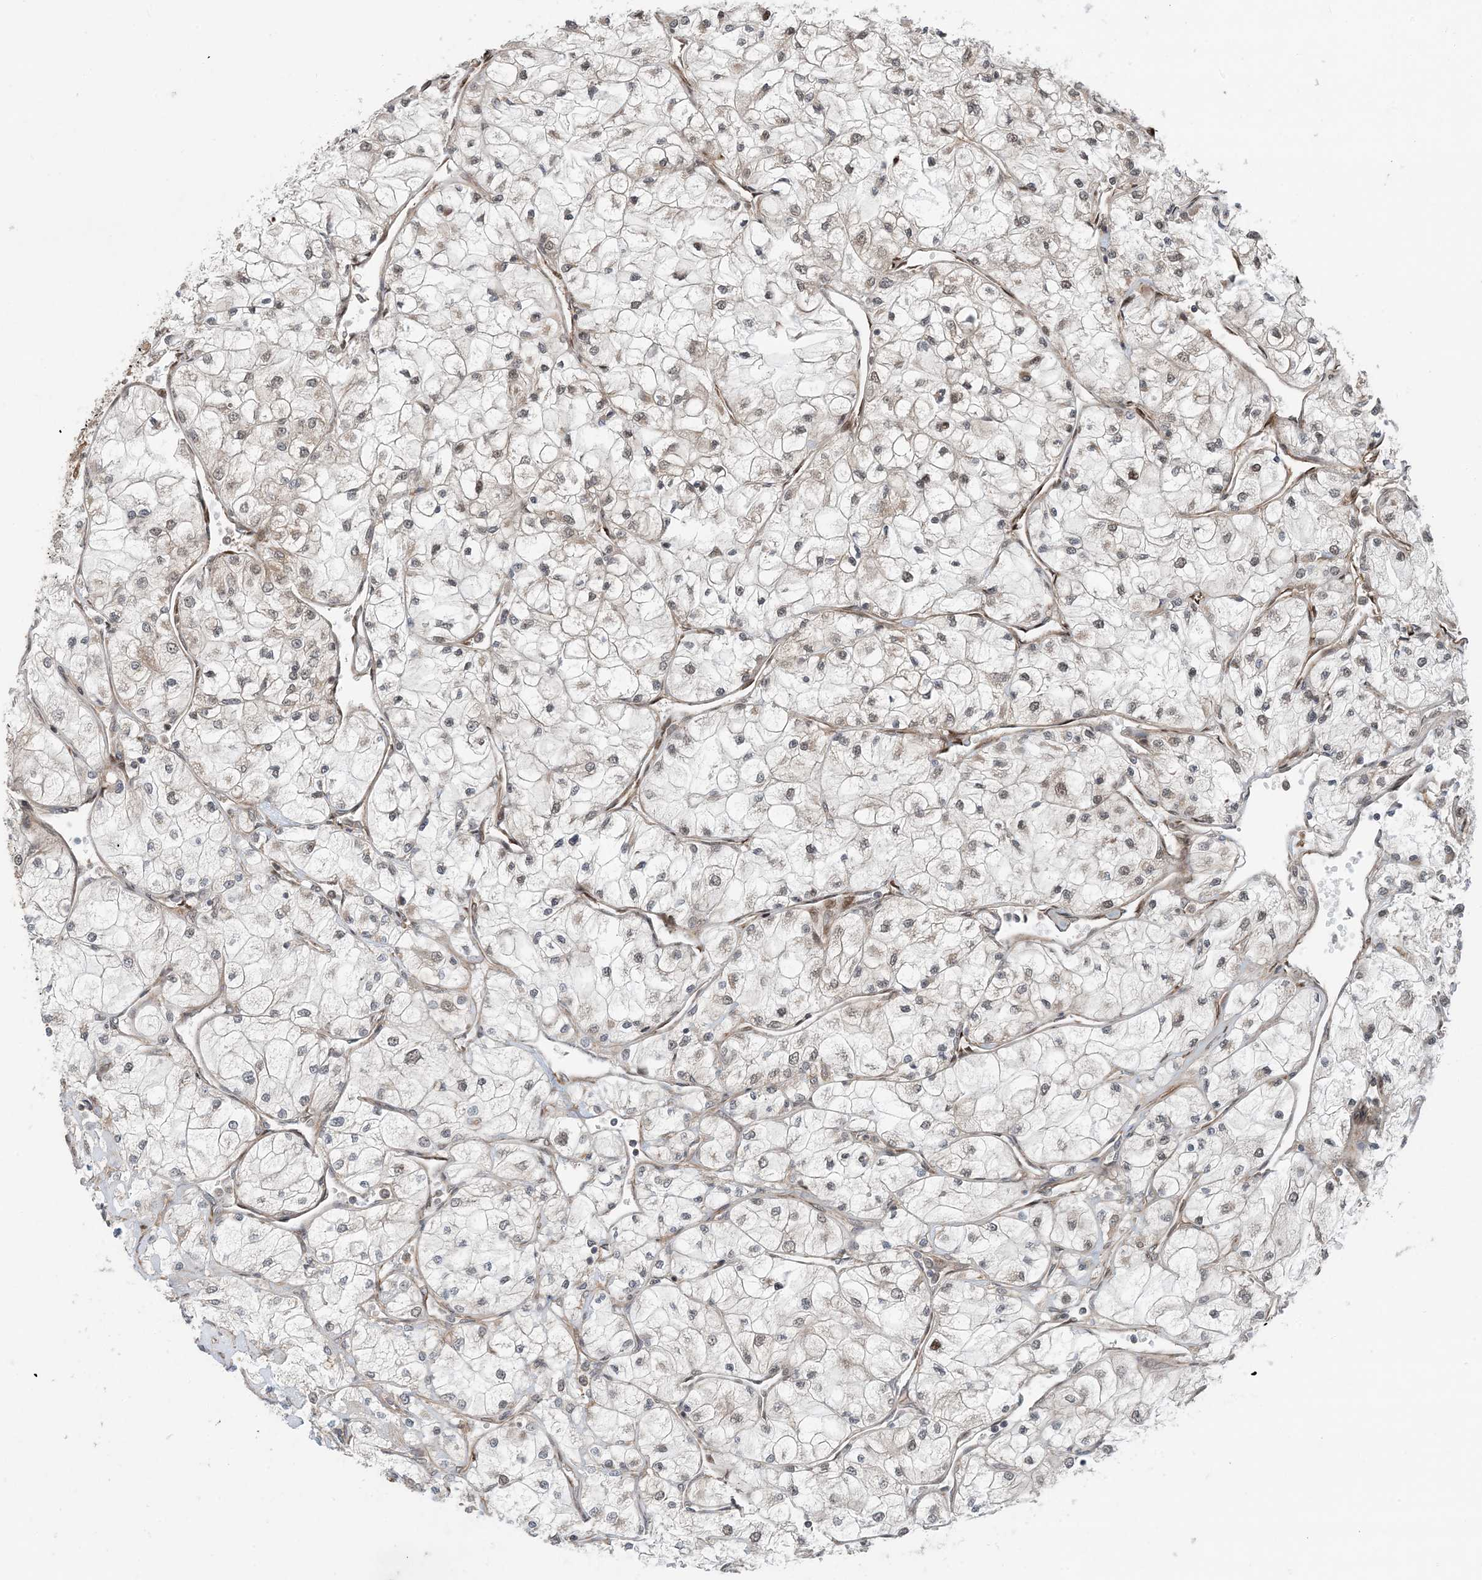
{"staining": {"intensity": "negative", "quantity": "none", "location": "none"}, "tissue": "renal cancer", "cell_type": "Tumor cells", "image_type": "cancer", "snomed": [{"axis": "morphology", "description": "Adenocarcinoma, NOS"}, {"axis": "topography", "description": "Kidney"}], "caption": "Tumor cells show no significant protein staining in adenocarcinoma (renal). (Brightfield microscopy of DAB (3,3'-diaminobenzidine) immunohistochemistry (IHC) at high magnification).", "gene": "EDEM2", "patient": {"sex": "male", "age": 80}}